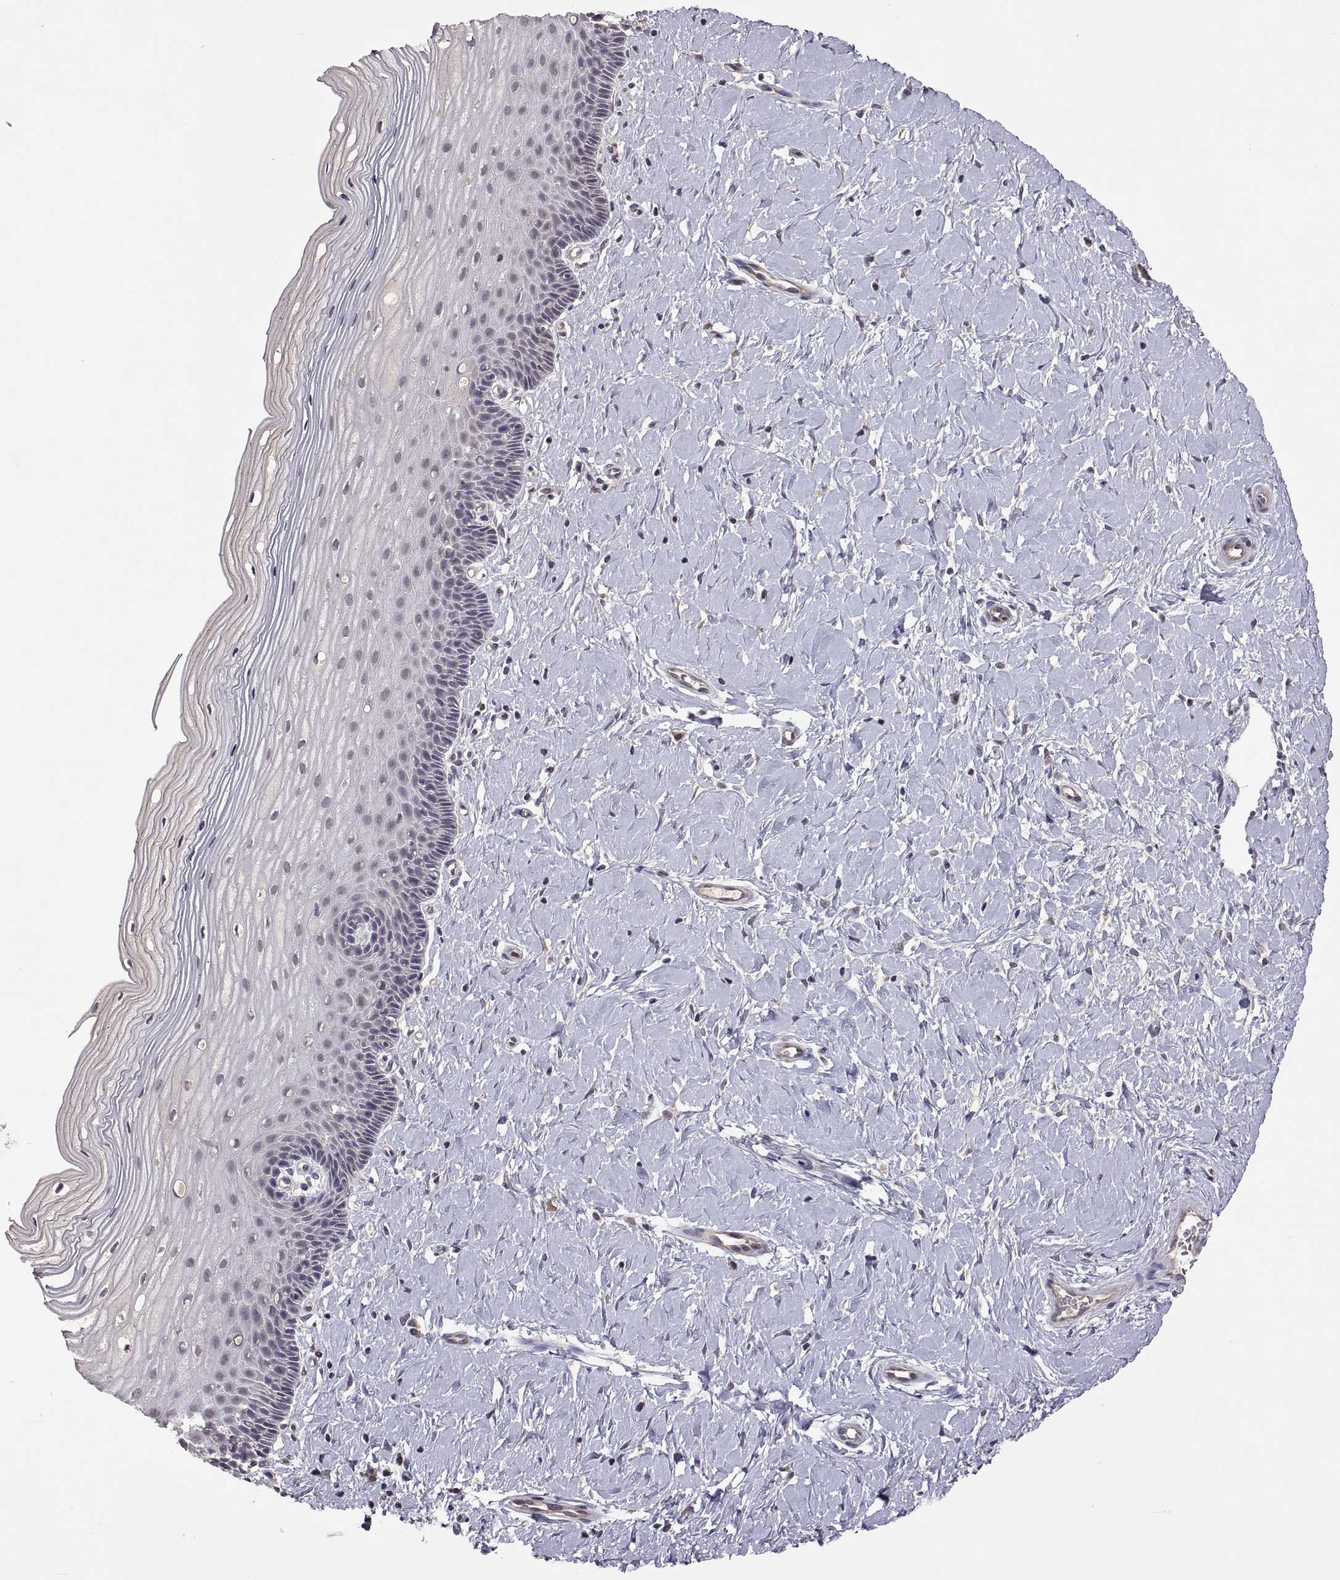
{"staining": {"intensity": "negative", "quantity": "none", "location": "none"}, "tissue": "cervix", "cell_type": "Glandular cells", "image_type": "normal", "snomed": [{"axis": "morphology", "description": "Normal tissue, NOS"}, {"axis": "topography", "description": "Cervix"}], "caption": "High power microscopy micrograph of an immunohistochemistry (IHC) histopathology image of unremarkable cervix, revealing no significant staining in glandular cells. The staining is performed using DAB brown chromogen with nuclei counter-stained in using hematoxylin.", "gene": "LAMA1", "patient": {"sex": "female", "age": 37}}